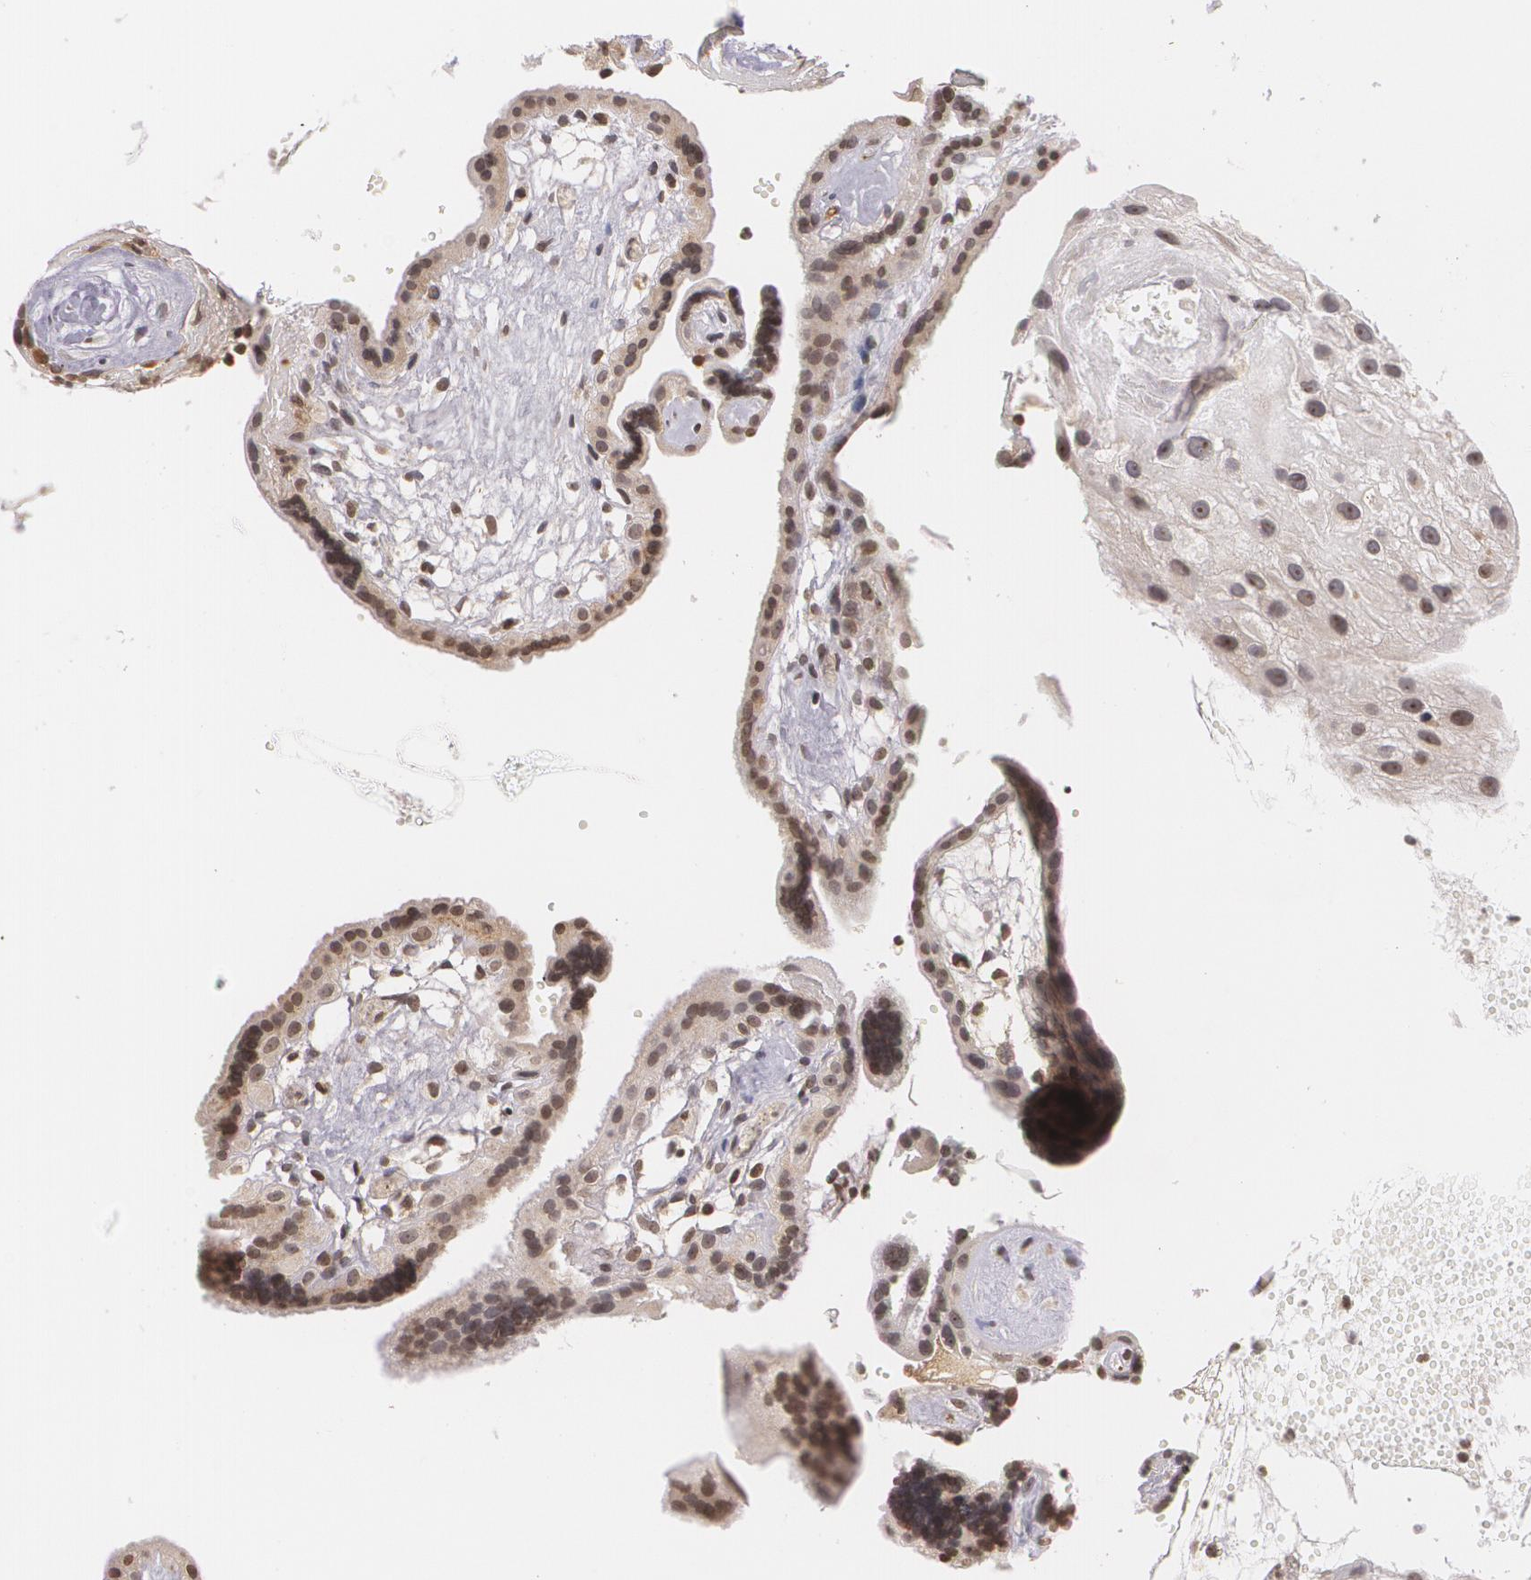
{"staining": {"intensity": "moderate", "quantity": "25%-75%", "location": "nuclear"}, "tissue": "placenta", "cell_type": "Trophoblastic cells", "image_type": "normal", "snomed": [{"axis": "morphology", "description": "Normal tissue, NOS"}, {"axis": "topography", "description": "Placenta"}], "caption": "Unremarkable placenta demonstrates moderate nuclear staining in about 25%-75% of trophoblastic cells, visualized by immunohistochemistry. The protein of interest is stained brown, and the nuclei are stained in blue (DAB (3,3'-diaminobenzidine) IHC with brightfield microscopy, high magnification).", "gene": "VAV3", "patient": {"sex": "female", "age": 32}}